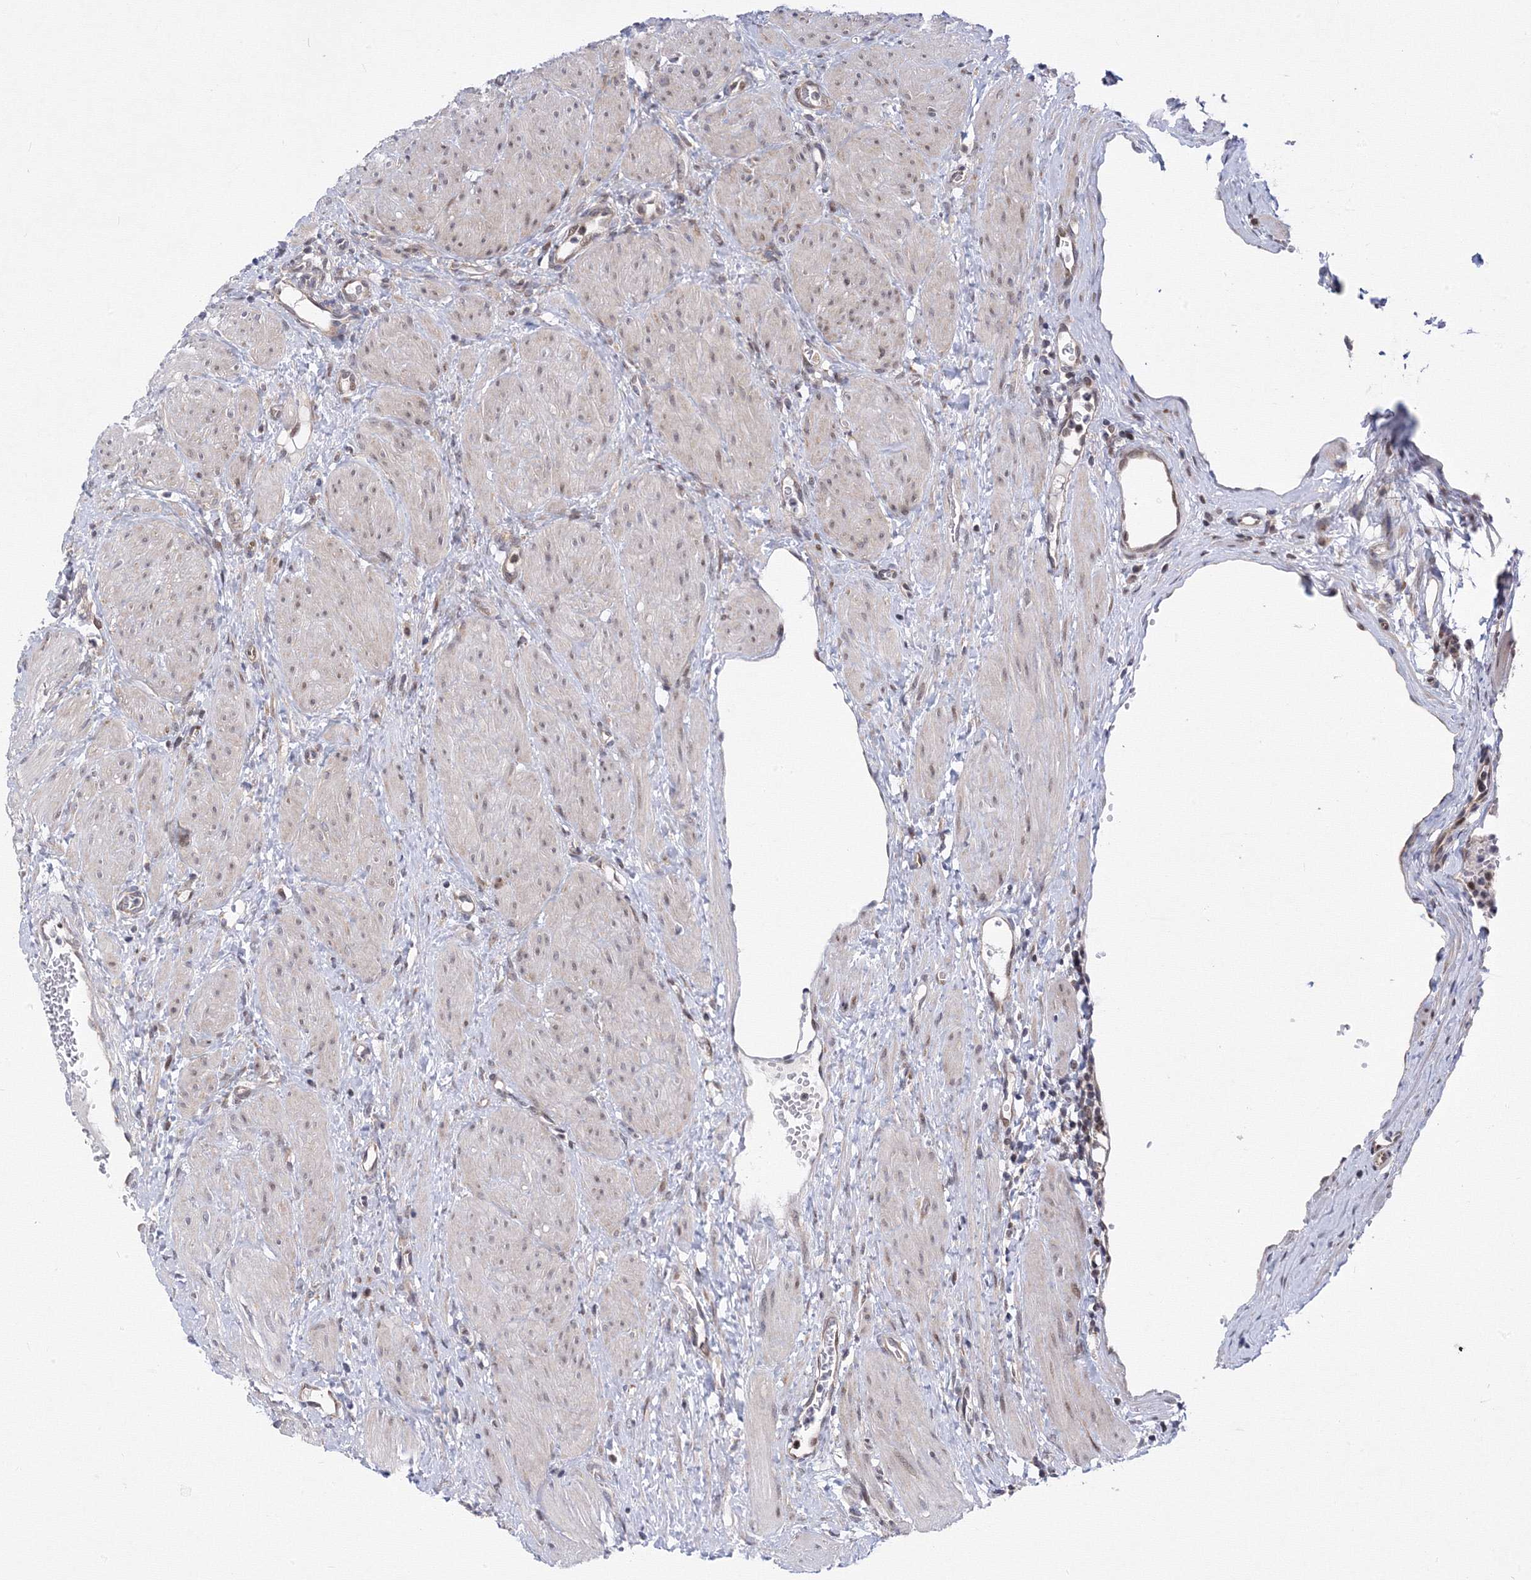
{"staining": {"intensity": "negative", "quantity": "none", "location": "none"}, "tissue": "ovary", "cell_type": "Ovarian stroma cells", "image_type": "normal", "snomed": [{"axis": "morphology", "description": "Normal tissue, NOS"}, {"axis": "morphology", "description": "Cyst, NOS"}, {"axis": "topography", "description": "Ovary"}], "caption": "IHC photomicrograph of normal ovary stained for a protein (brown), which shows no positivity in ovarian stroma cells. The staining was performed using DAB (3,3'-diaminobenzidine) to visualize the protein expression in brown, while the nuclei were stained in blue with hematoxylin (Magnification: 20x).", "gene": "GPN1", "patient": {"sex": "female", "age": 33}}